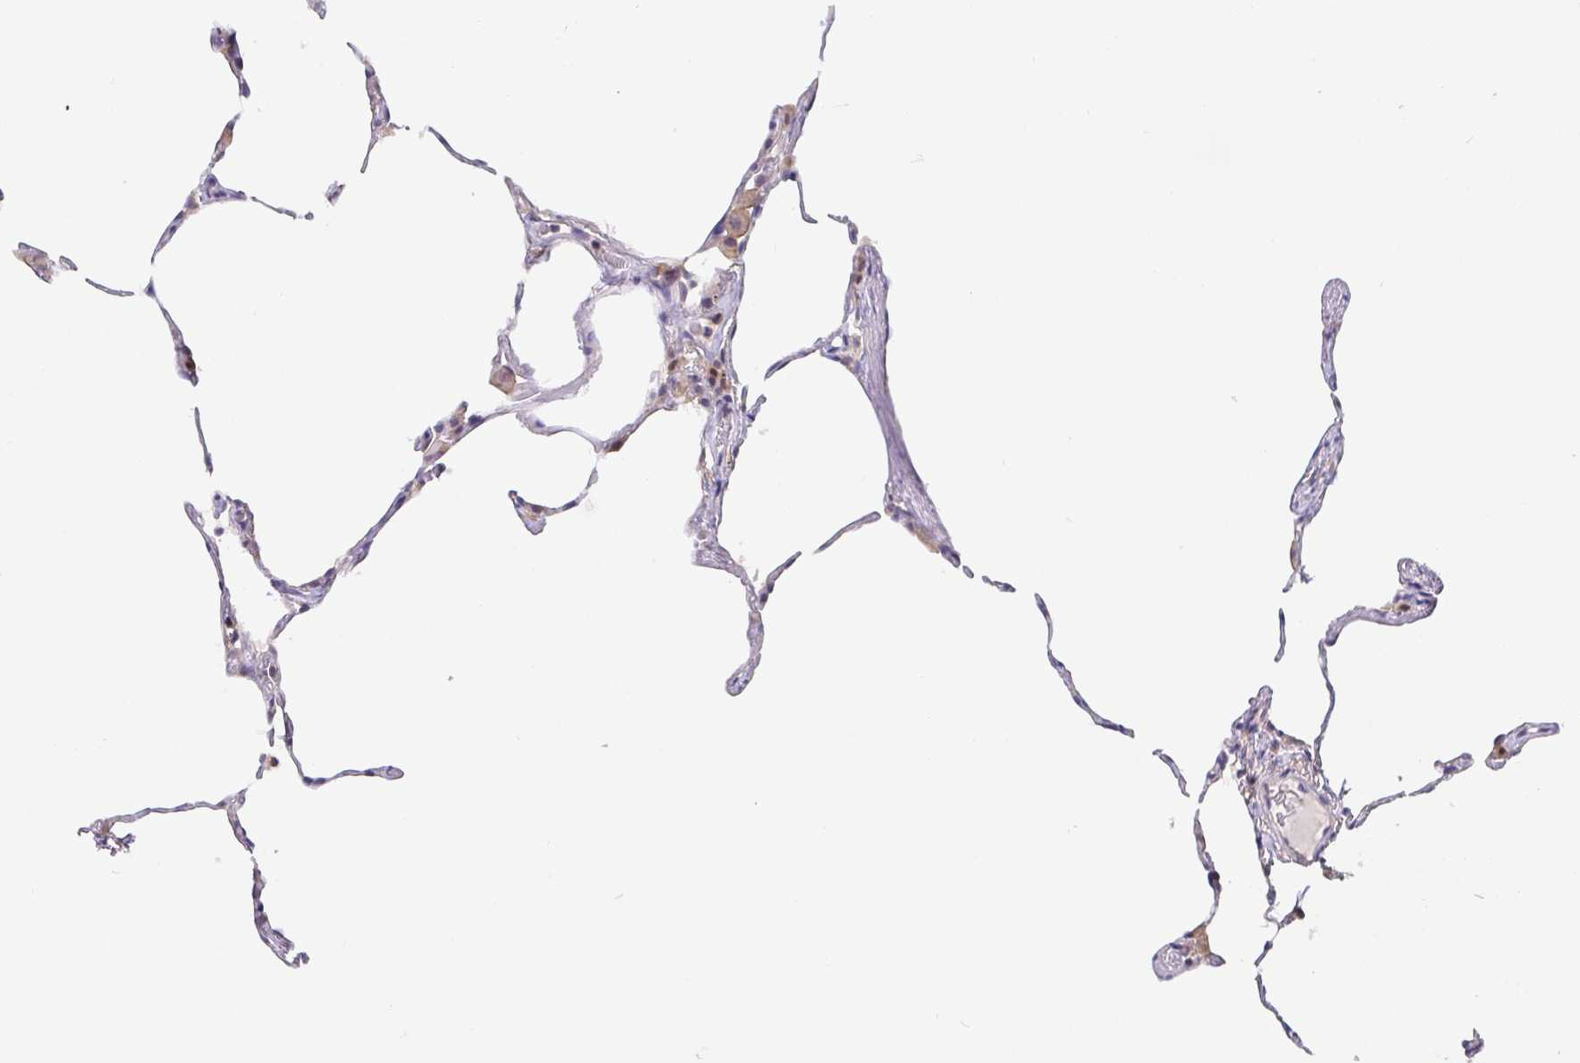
{"staining": {"intensity": "negative", "quantity": "none", "location": "none"}, "tissue": "lung", "cell_type": "Alveolar cells", "image_type": "normal", "snomed": [{"axis": "morphology", "description": "Normal tissue, NOS"}, {"axis": "topography", "description": "Lung"}], "caption": "Immunohistochemistry (IHC) micrograph of benign lung: lung stained with DAB (3,3'-diaminobenzidine) displays no significant protein staining in alveolar cells.", "gene": "SATB1", "patient": {"sex": "female", "age": 57}}